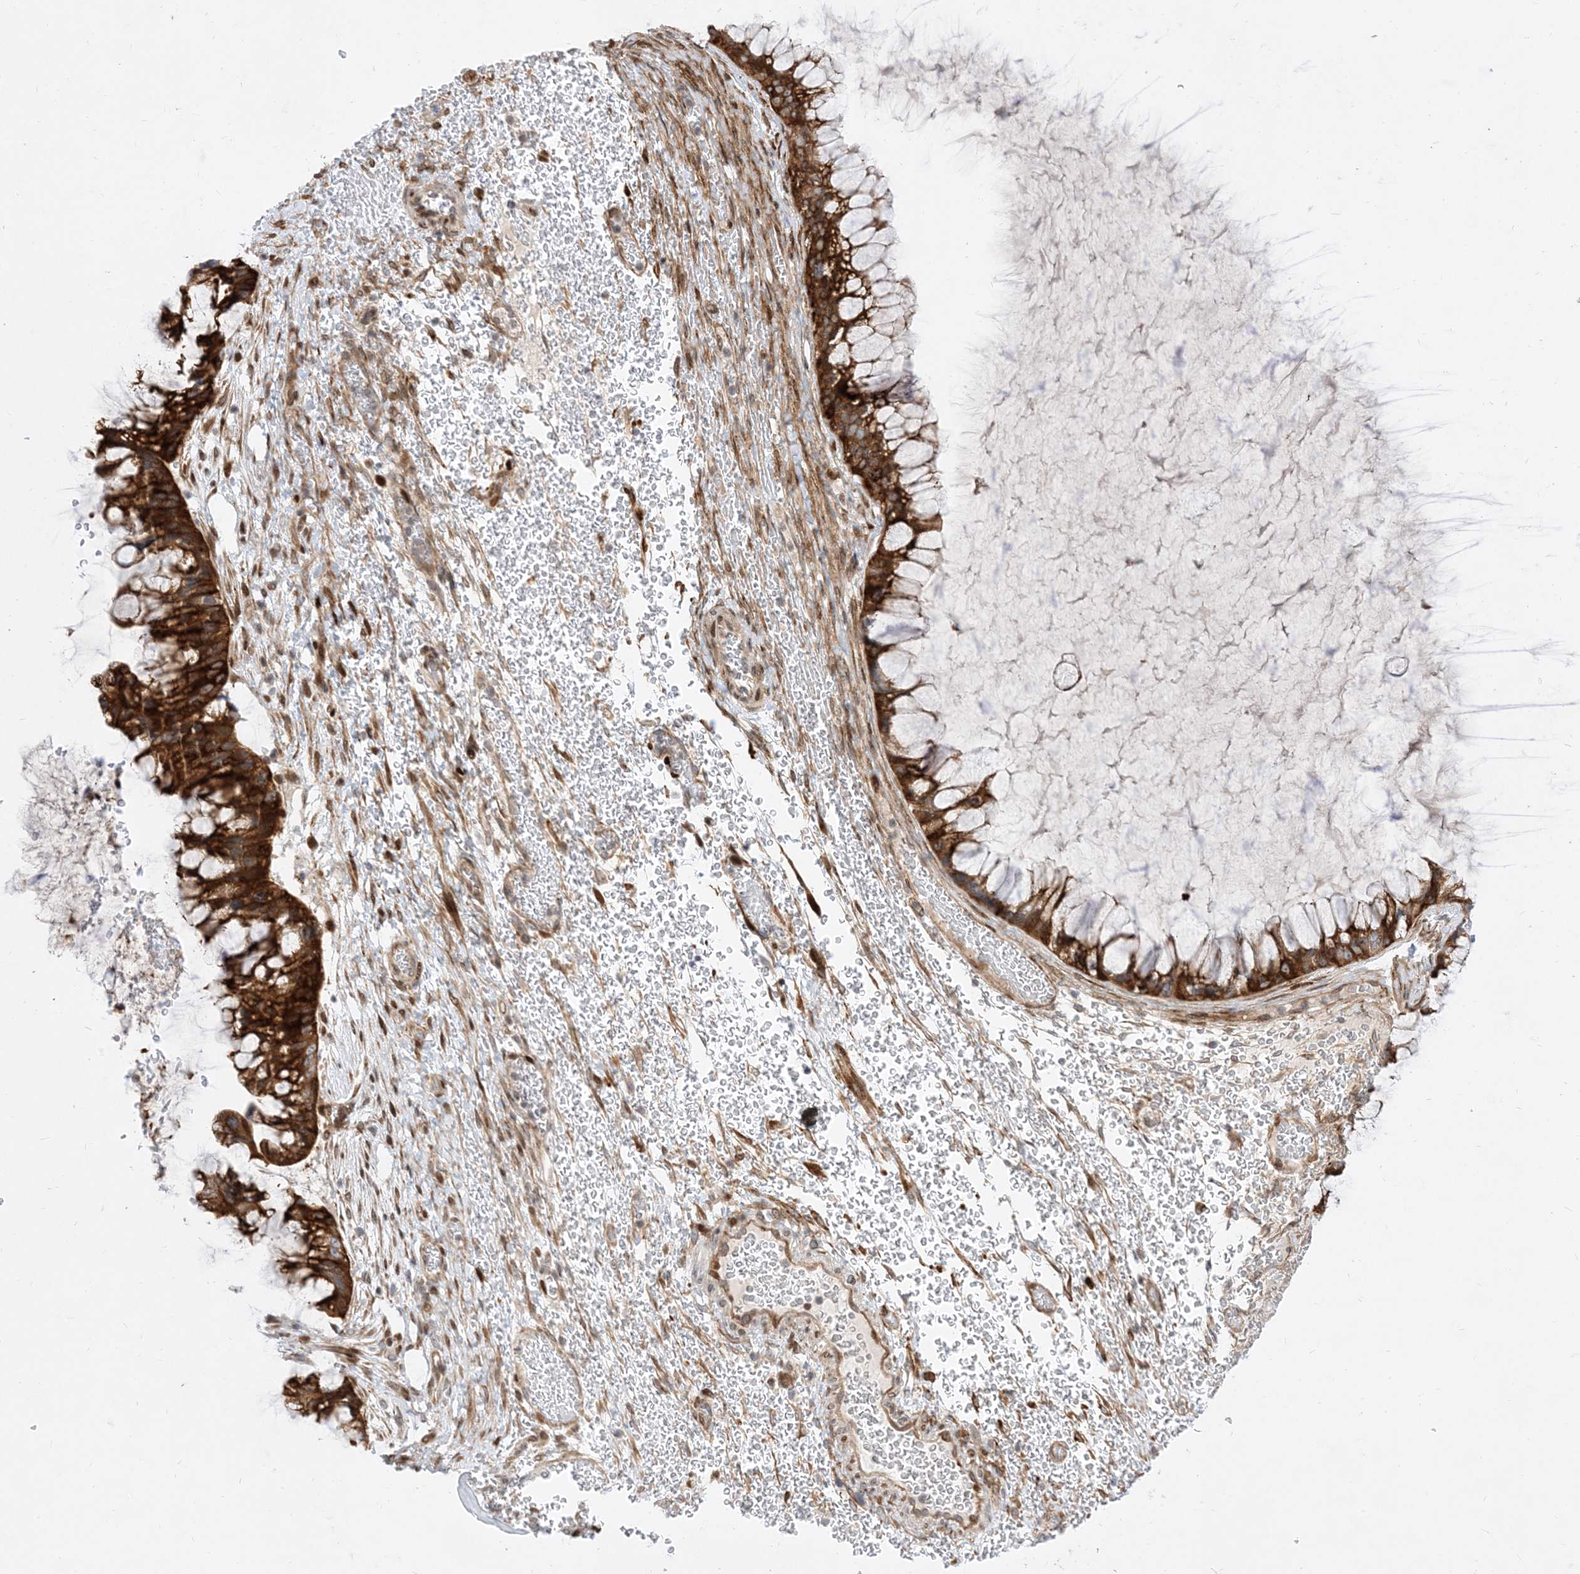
{"staining": {"intensity": "strong", "quantity": ">75%", "location": "cytoplasmic/membranous"}, "tissue": "ovarian cancer", "cell_type": "Tumor cells", "image_type": "cancer", "snomed": [{"axis": "morphology", "description": "Cystadenocarcinoma, mucinous, NOS"}, {"axis": "topography", "description": "Ovary"}], "caption": "A histopathology image of human ovarian cancer stained for a protein displays strong cytoplasmic/membranous brown staining in tumor cells.", "gene": "TYSND1", "patient": {"sex": "female", "age": 37}}